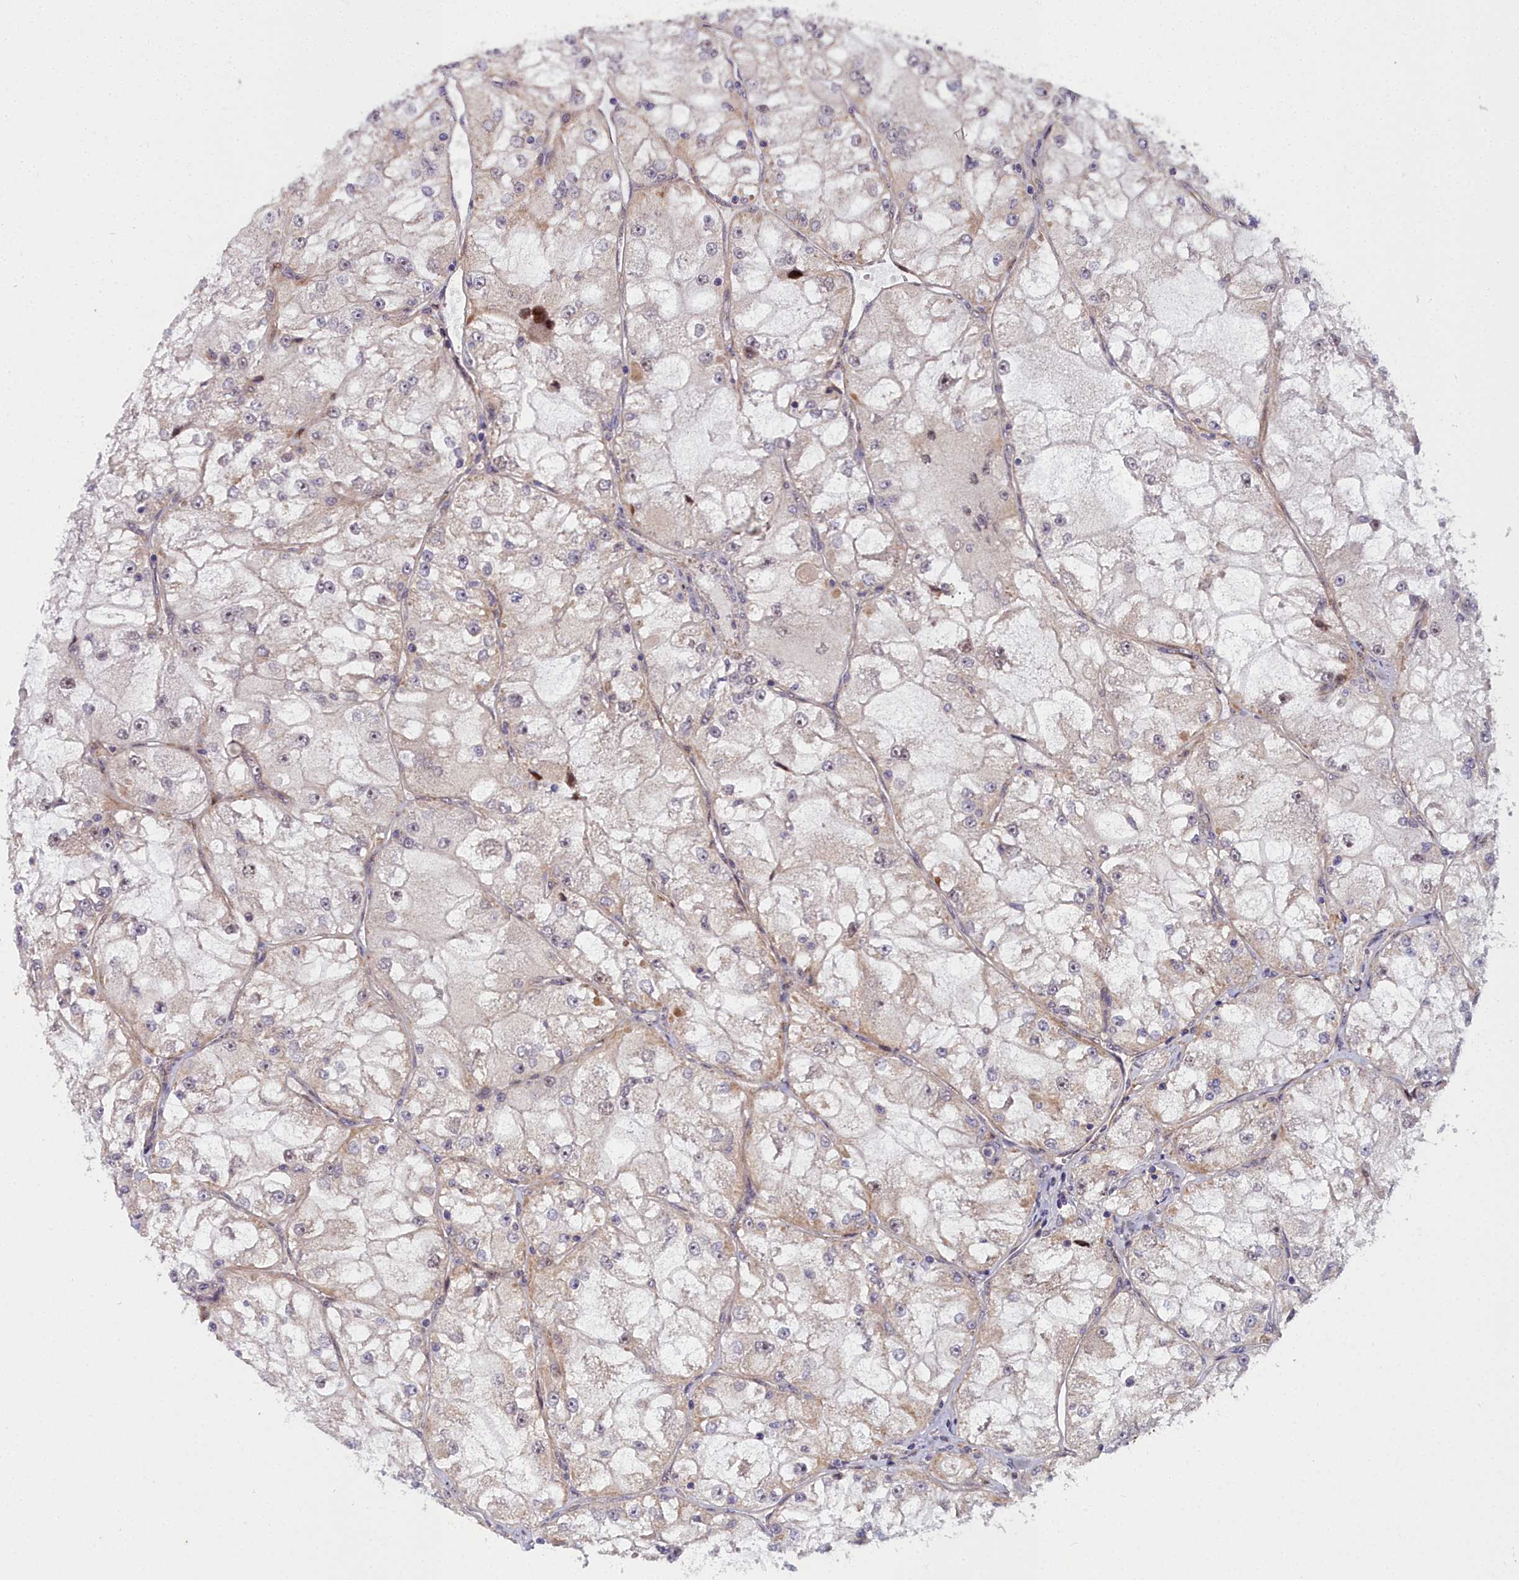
{"staining": {"intensity": "weak", "quantity": "25%-75%", "location": "cytoplasmic/membranous"}, "tissue": "renal cancer", "cell_type": "Tumor cells", "image_type": "cancer", "snomed": [{"axis": "morphology", "description": "Adenocarcinoma, NOS"}, {"axis": "topography", "description": "Kidney"}], "caption": "A brown stain highlights weak cytoplasmic/membranous staining of a protein in renal adenocarcinoma tumor cells.", "gene": "MRPS11", "patient": {"sex": "female", "age": 72}}